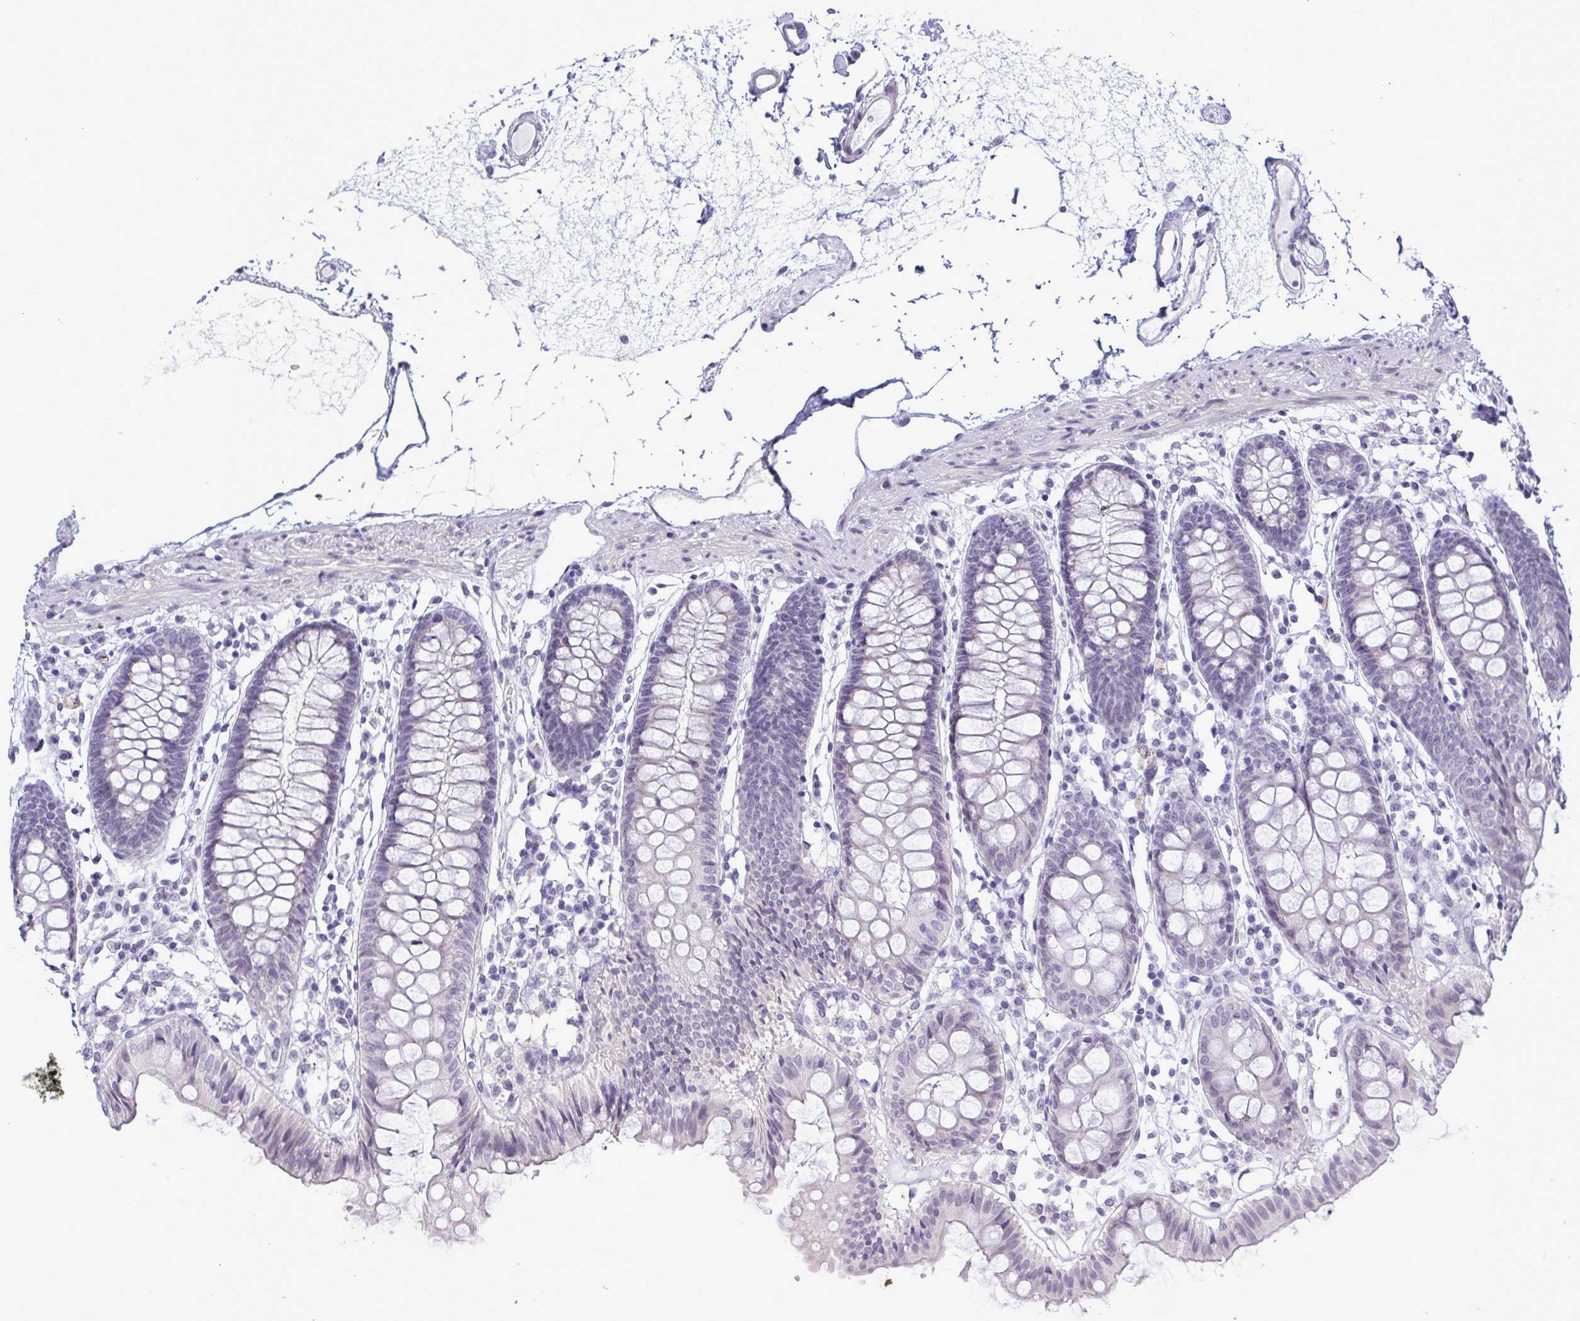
{"staining": {"intensity": "negative", "quantity": "none", "location": "none"}, "tissue": "colon", "cell_type": "Endothelial cells", "image_type": "normal", "snomed": [{"axis": "morphology", "description": "Normal tissue, NOS"}, {"axis": "topography", "description": "Colon"}], "caption": "This is an immunohistochemistry micrograph of normal human colon. There is no staining in endothelial cells.", "gene": "MFSD4A", "patient": {"sex": "female", "age": 84}}